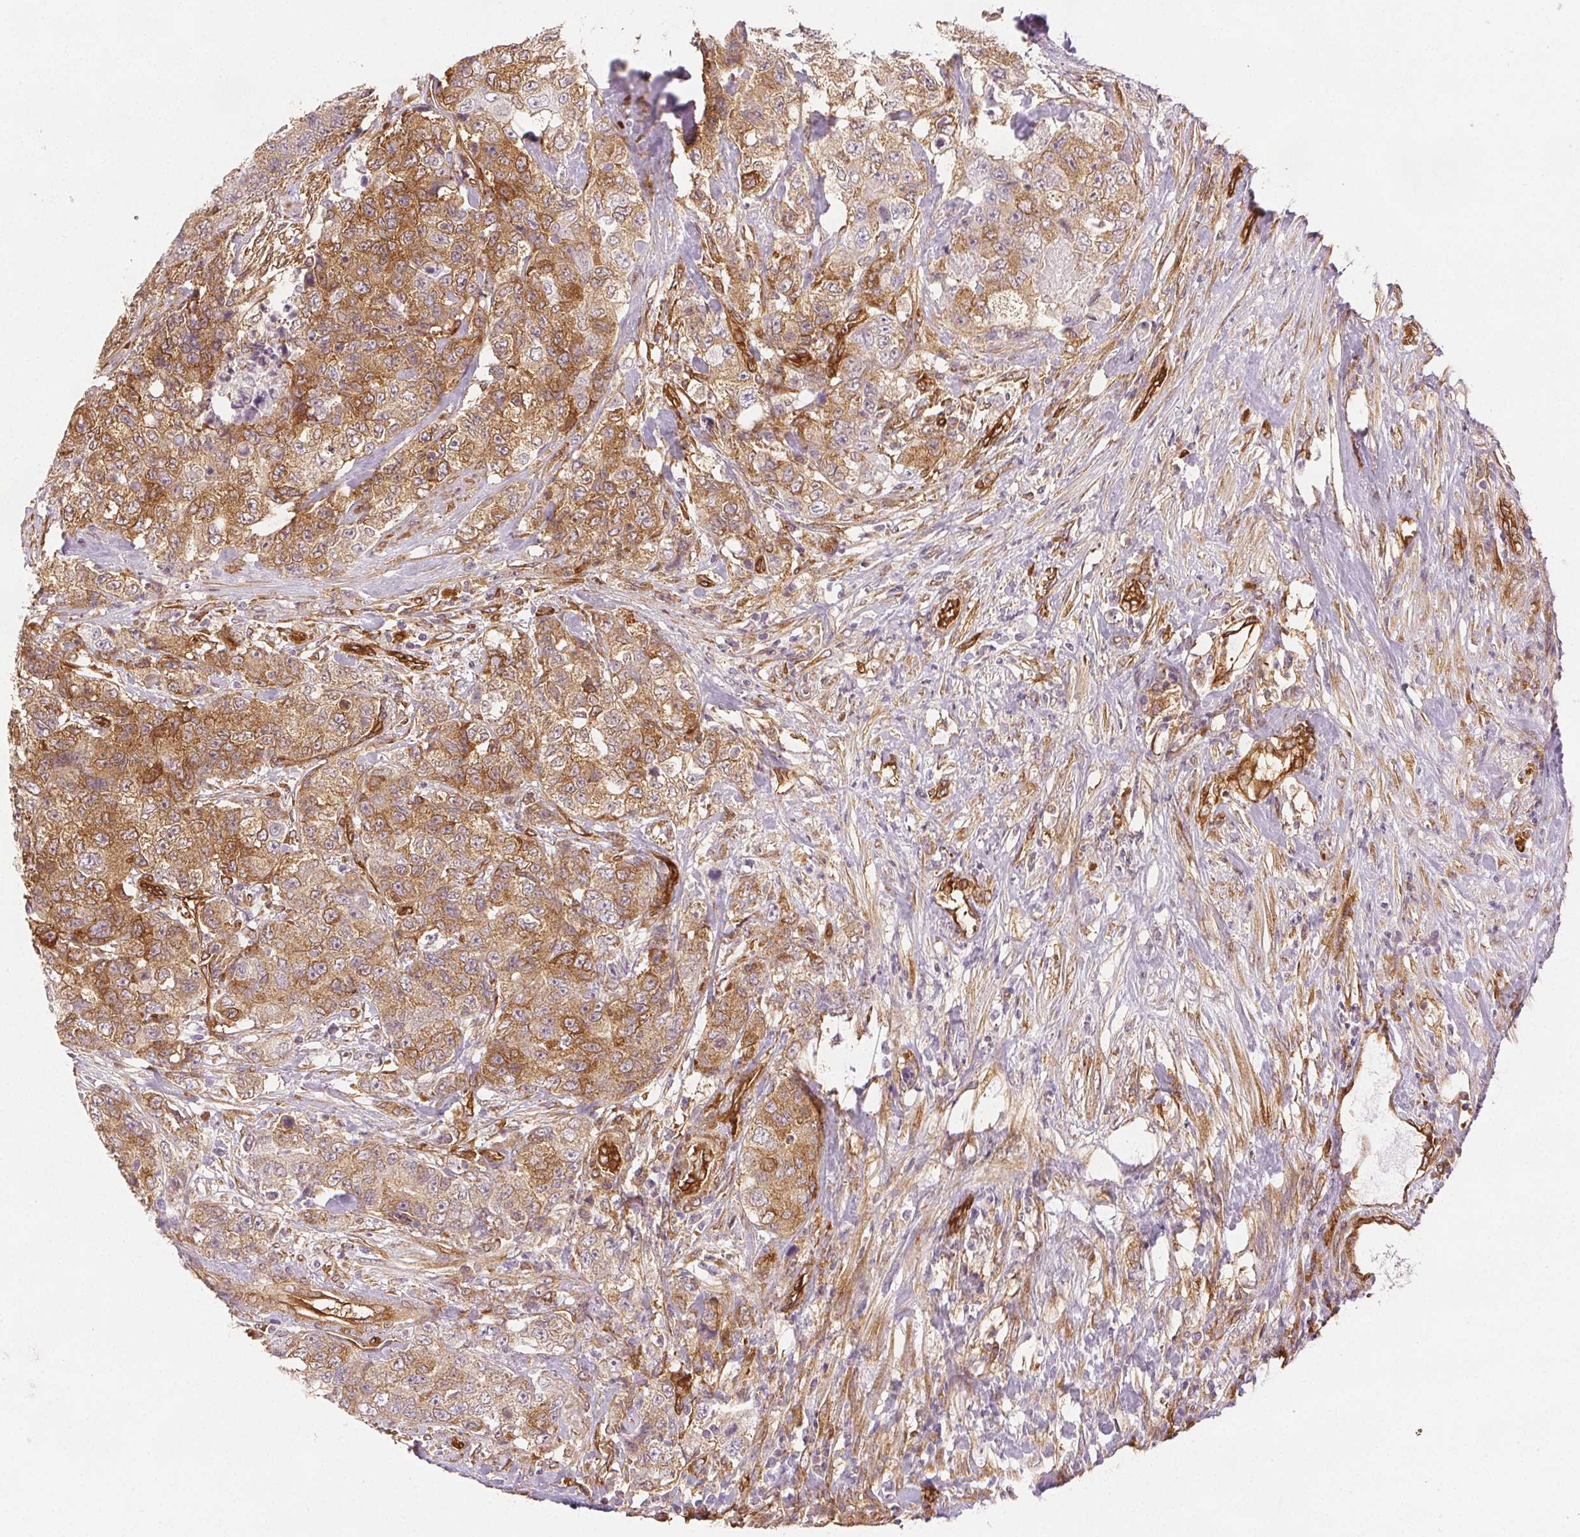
{"staining": {"intensity": "moderate", "quantity": ">75%", "location": "cytoplasmic/membranous"}, "tissue": "urothelial cancer", "cell_type": "Tumor cells", "image_type": "cancer", "snomed": [{"axis": "morphology", "description": "Urothelial carcinoma, High grade"}, {"axis": "topography", "description": "Urinary bladder"}], "caption": "A high-resolution photomicrograph shows IHC staining of urothelial carcinoma (high-grade), which shows moderate cytoplasmic/membranous staining in approximately >75% of tumor cells.", "gene": "DIAPH2", "patient": {"sex": "female", "age": 78}}